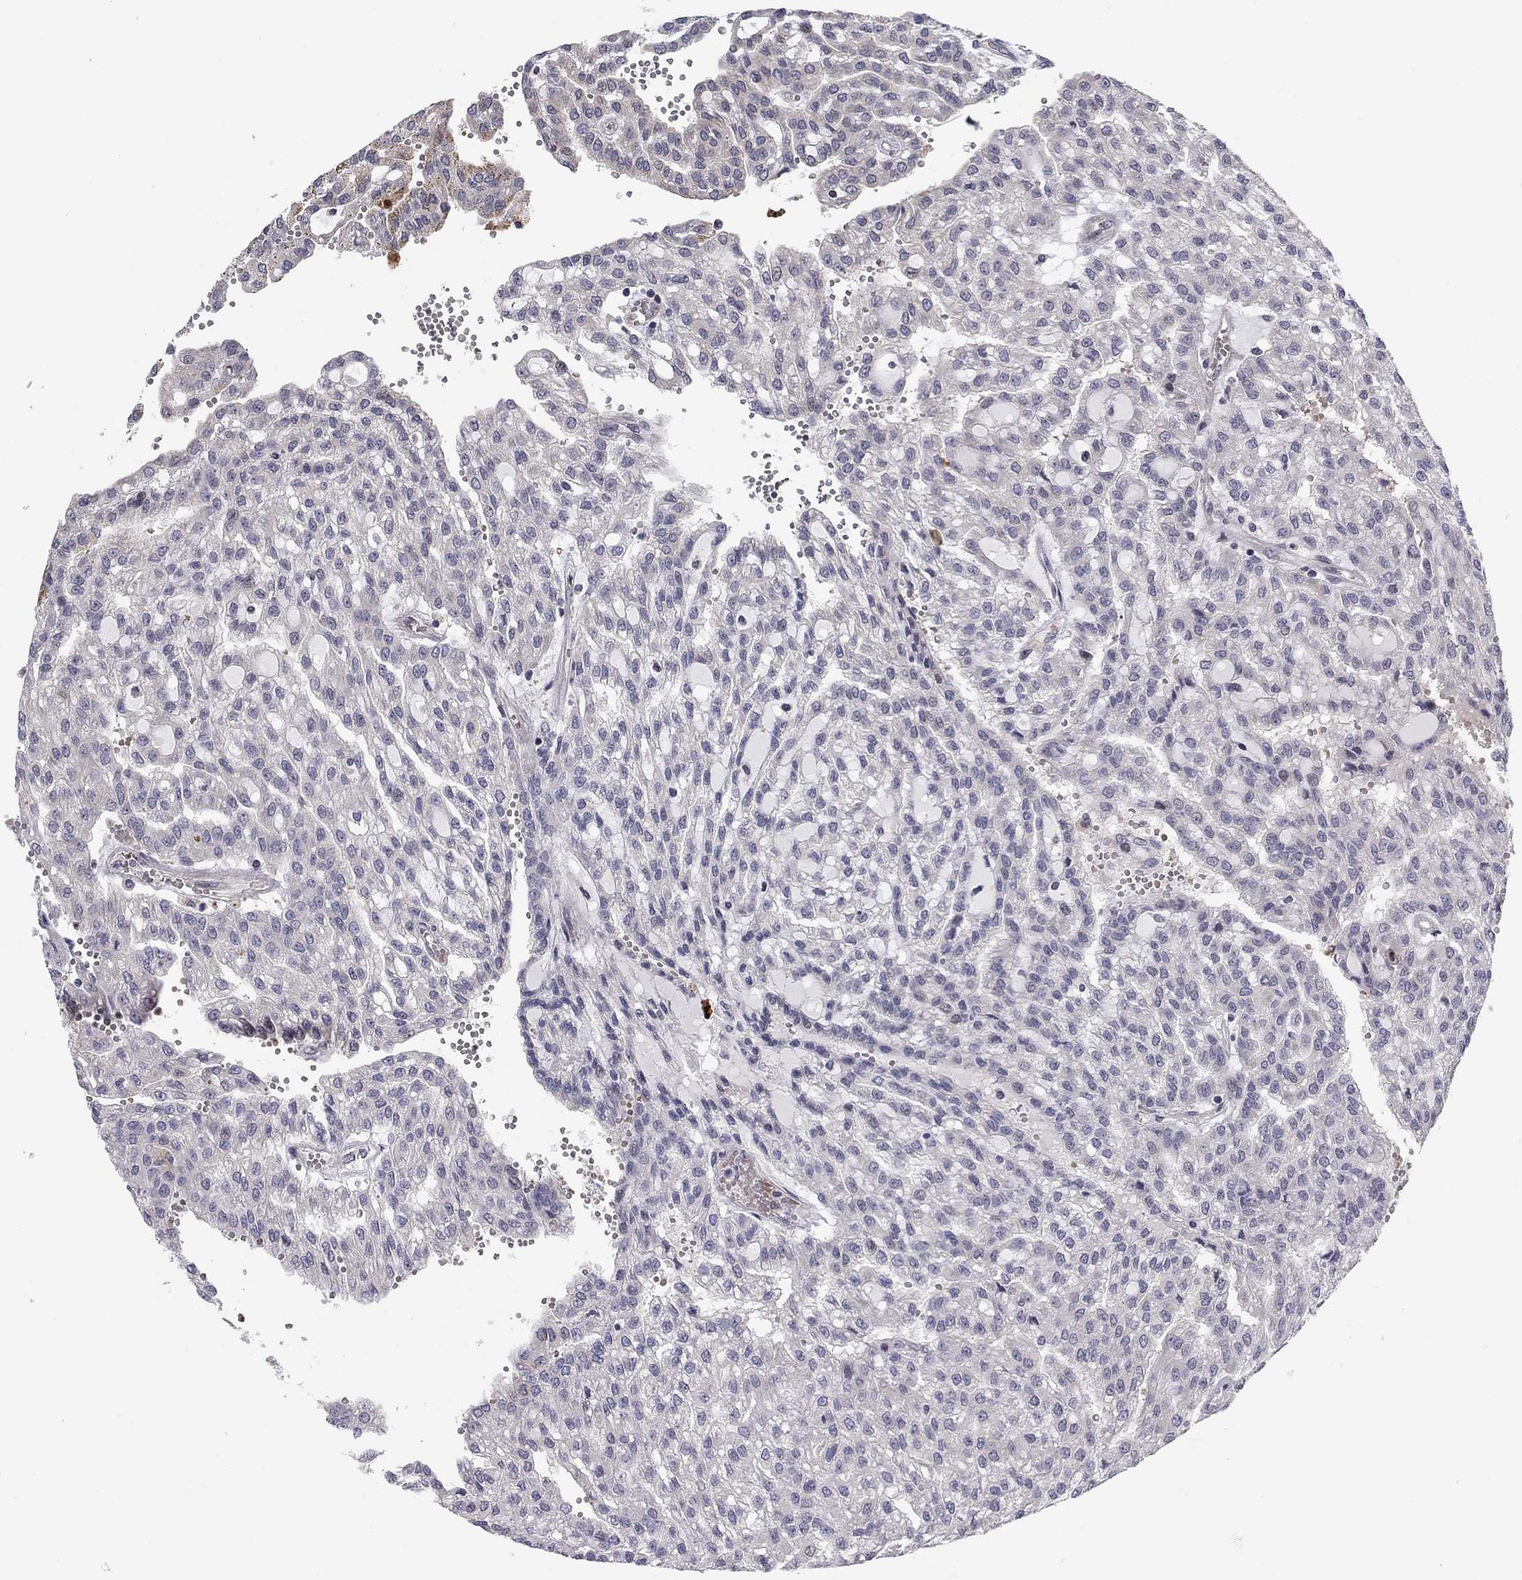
{"staining": {"intensity": "negative", "quantity": "none", "location": "none"}, "tissue": "renal cancer", "cell_type": "Tumor cells", "image_type": "cancer", "snomed": [{"axis": "morphology", "description": "Adenocarcinoma, NOS"}, {"axis": "topography", "description": "Kidney"}], "caption": "An IHC image of adenocarcinoma (renal) is shown. There is no staining in tumor cells of adenocarcinoma (renal).", "gene": "BCL11A", "patient": {"sex": "male", "age": 63}}